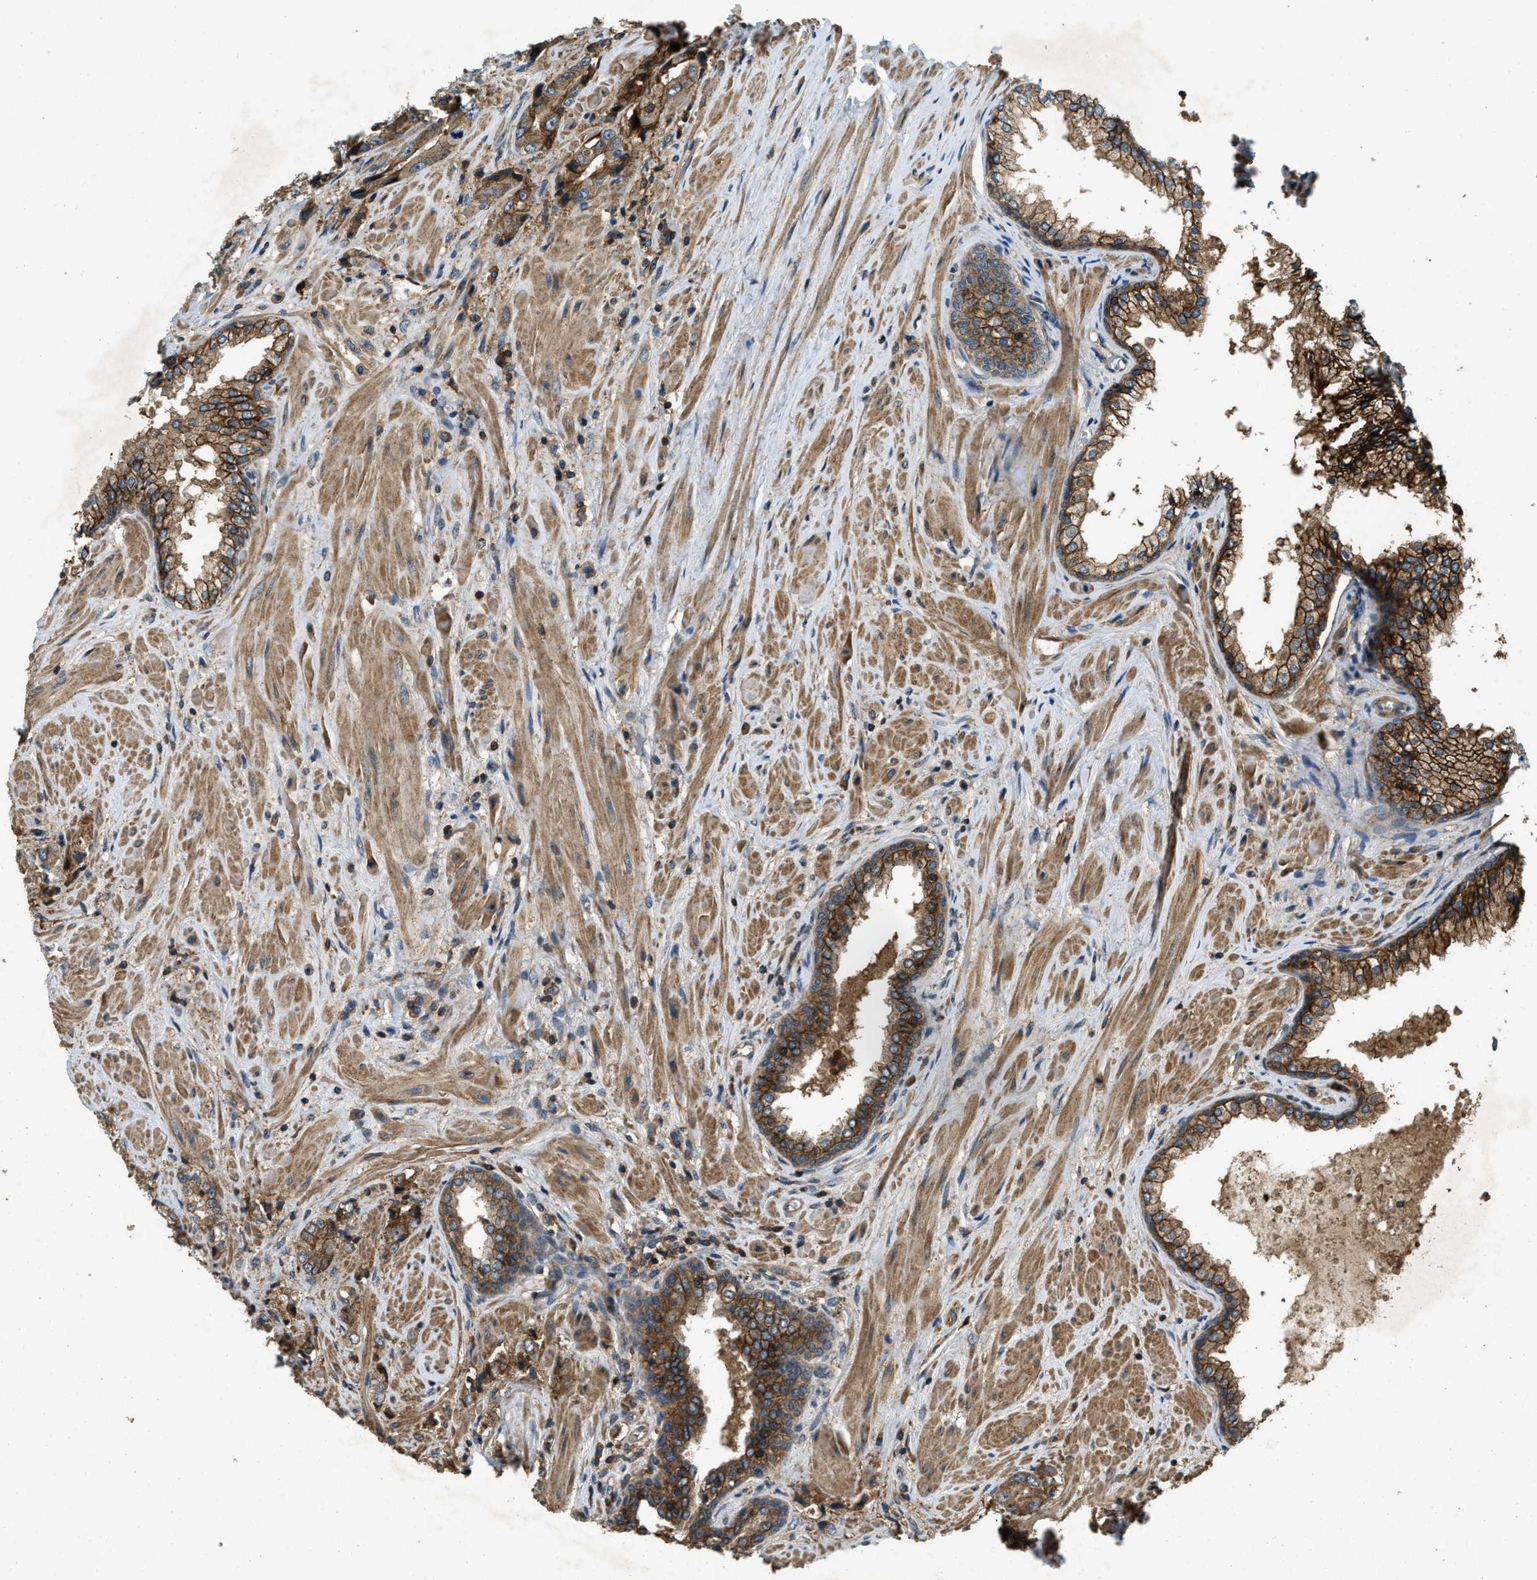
{"staining": {"intensity": "moderate", "quantity": ">75%", "location": "cytoplasmic/membranous"}, "tissue": "prostate cancer", "cell_type": "Tumor cells", "image_type": "cancer", "snomed": [{"axis": "morphology", "description": "Adenocarcinoma, High grade"}, {"axis": "topography", "description": "Prostate"}], "caption": "High-grade adenocarcinoma (prostate) stained with immunohistochemistry (IHC) shows moderate cytoplasmic/membranous positivity in about >75% of tumor cells.", "gene": "ATP8B1", "patient": {"sex": "male", "age": 61}}